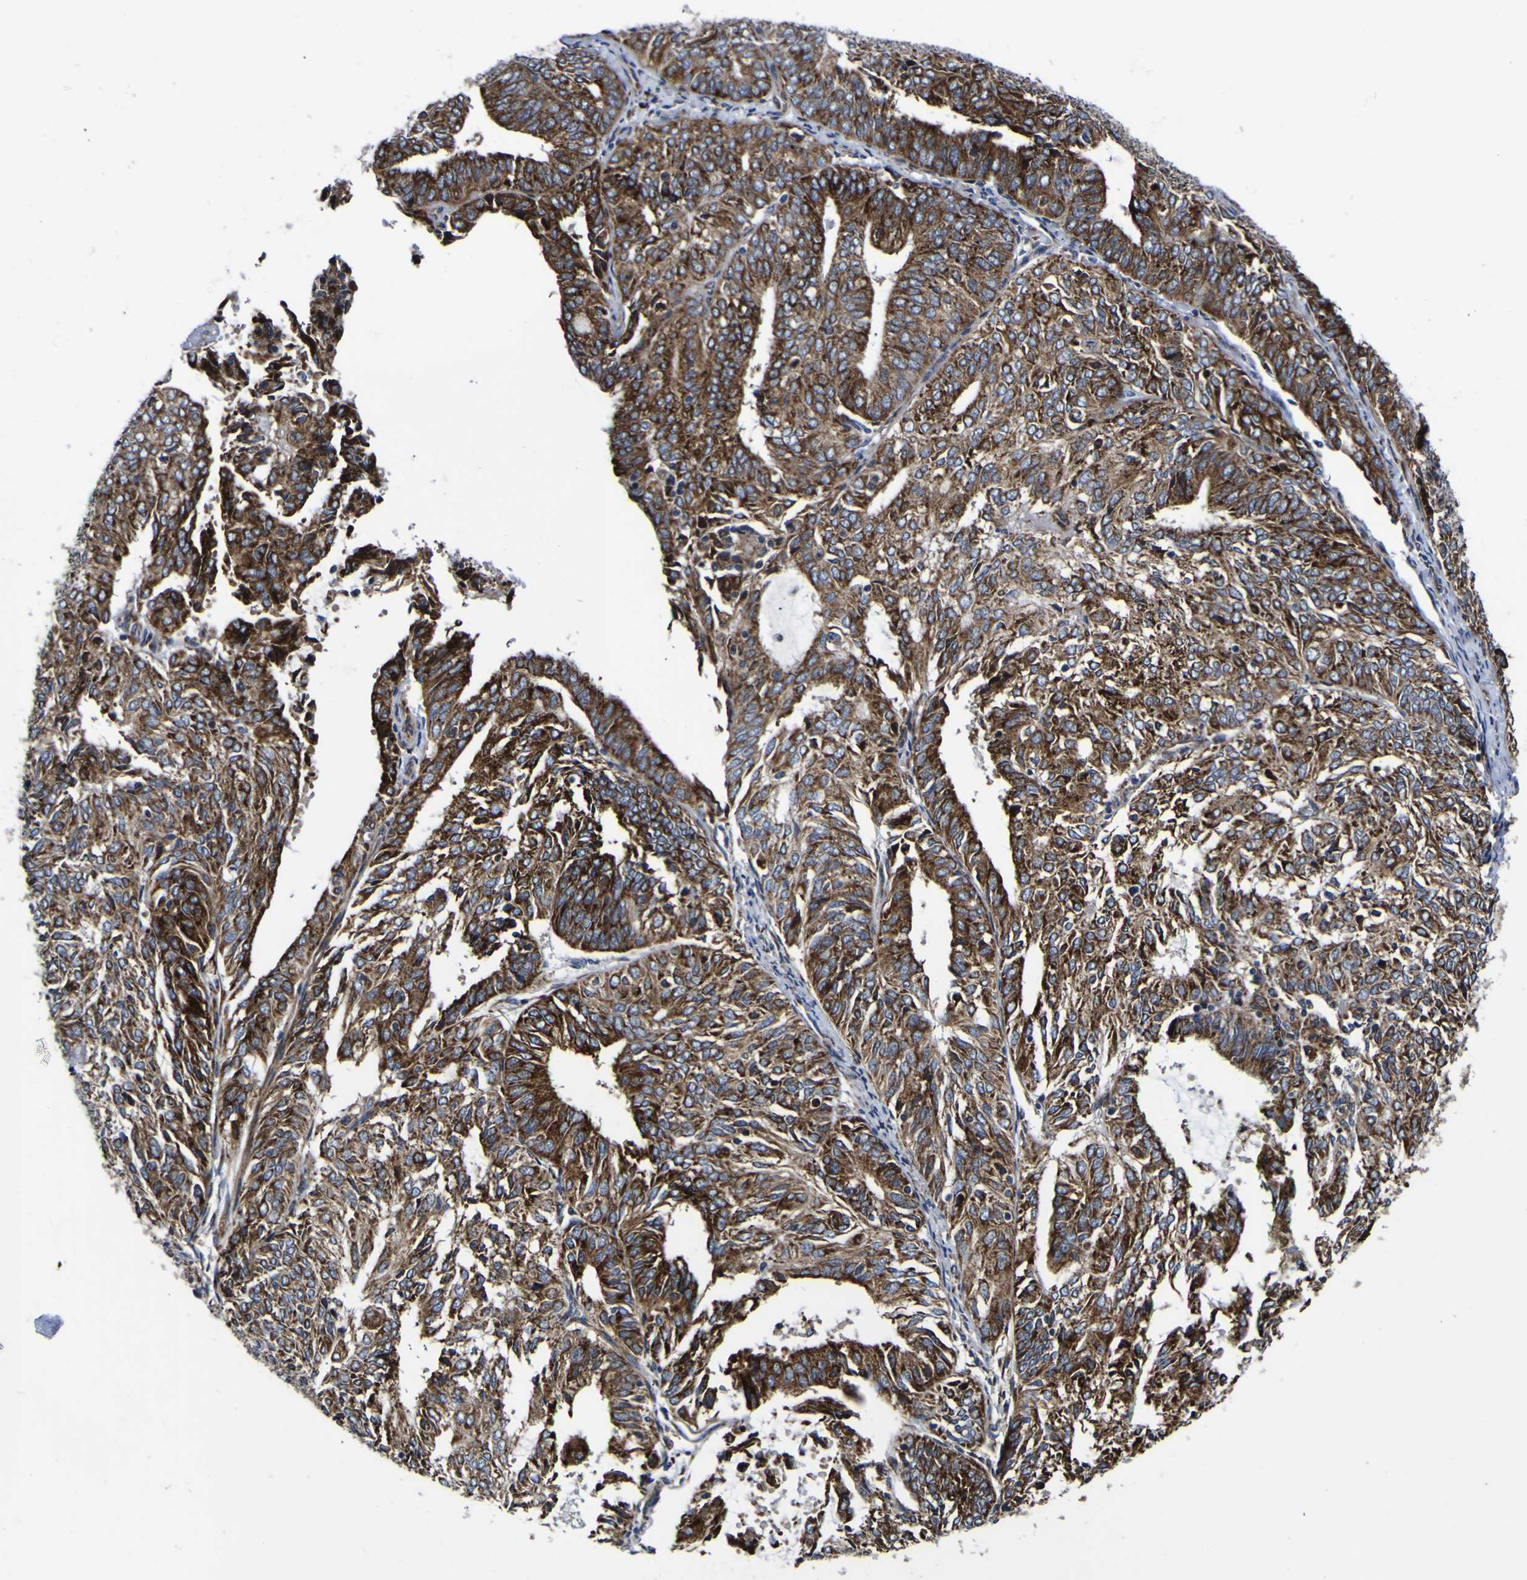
{"staining": {"intensity": "strong", "quantity": ">75%", "location": "cytoplasmic/membranous"}, "tissue": "endometrial cancer", "cell_type": "Tumor cells", "image_type": "cancer", "snomed": [{"axis": "morphology", "description": "Adenocarcinoma, NOS"}, {"axis": "topography", "description": "Uterus"}], "caption": "This is a photomicrograph of immunohistochemistry (IHC) staining of adenocarcinoma (endometrial), which shows strong staining in the cytoplasmic/membranous of tumor cells.", "gene": "SCD", "patient": {"sex": "female", "age": 60}}